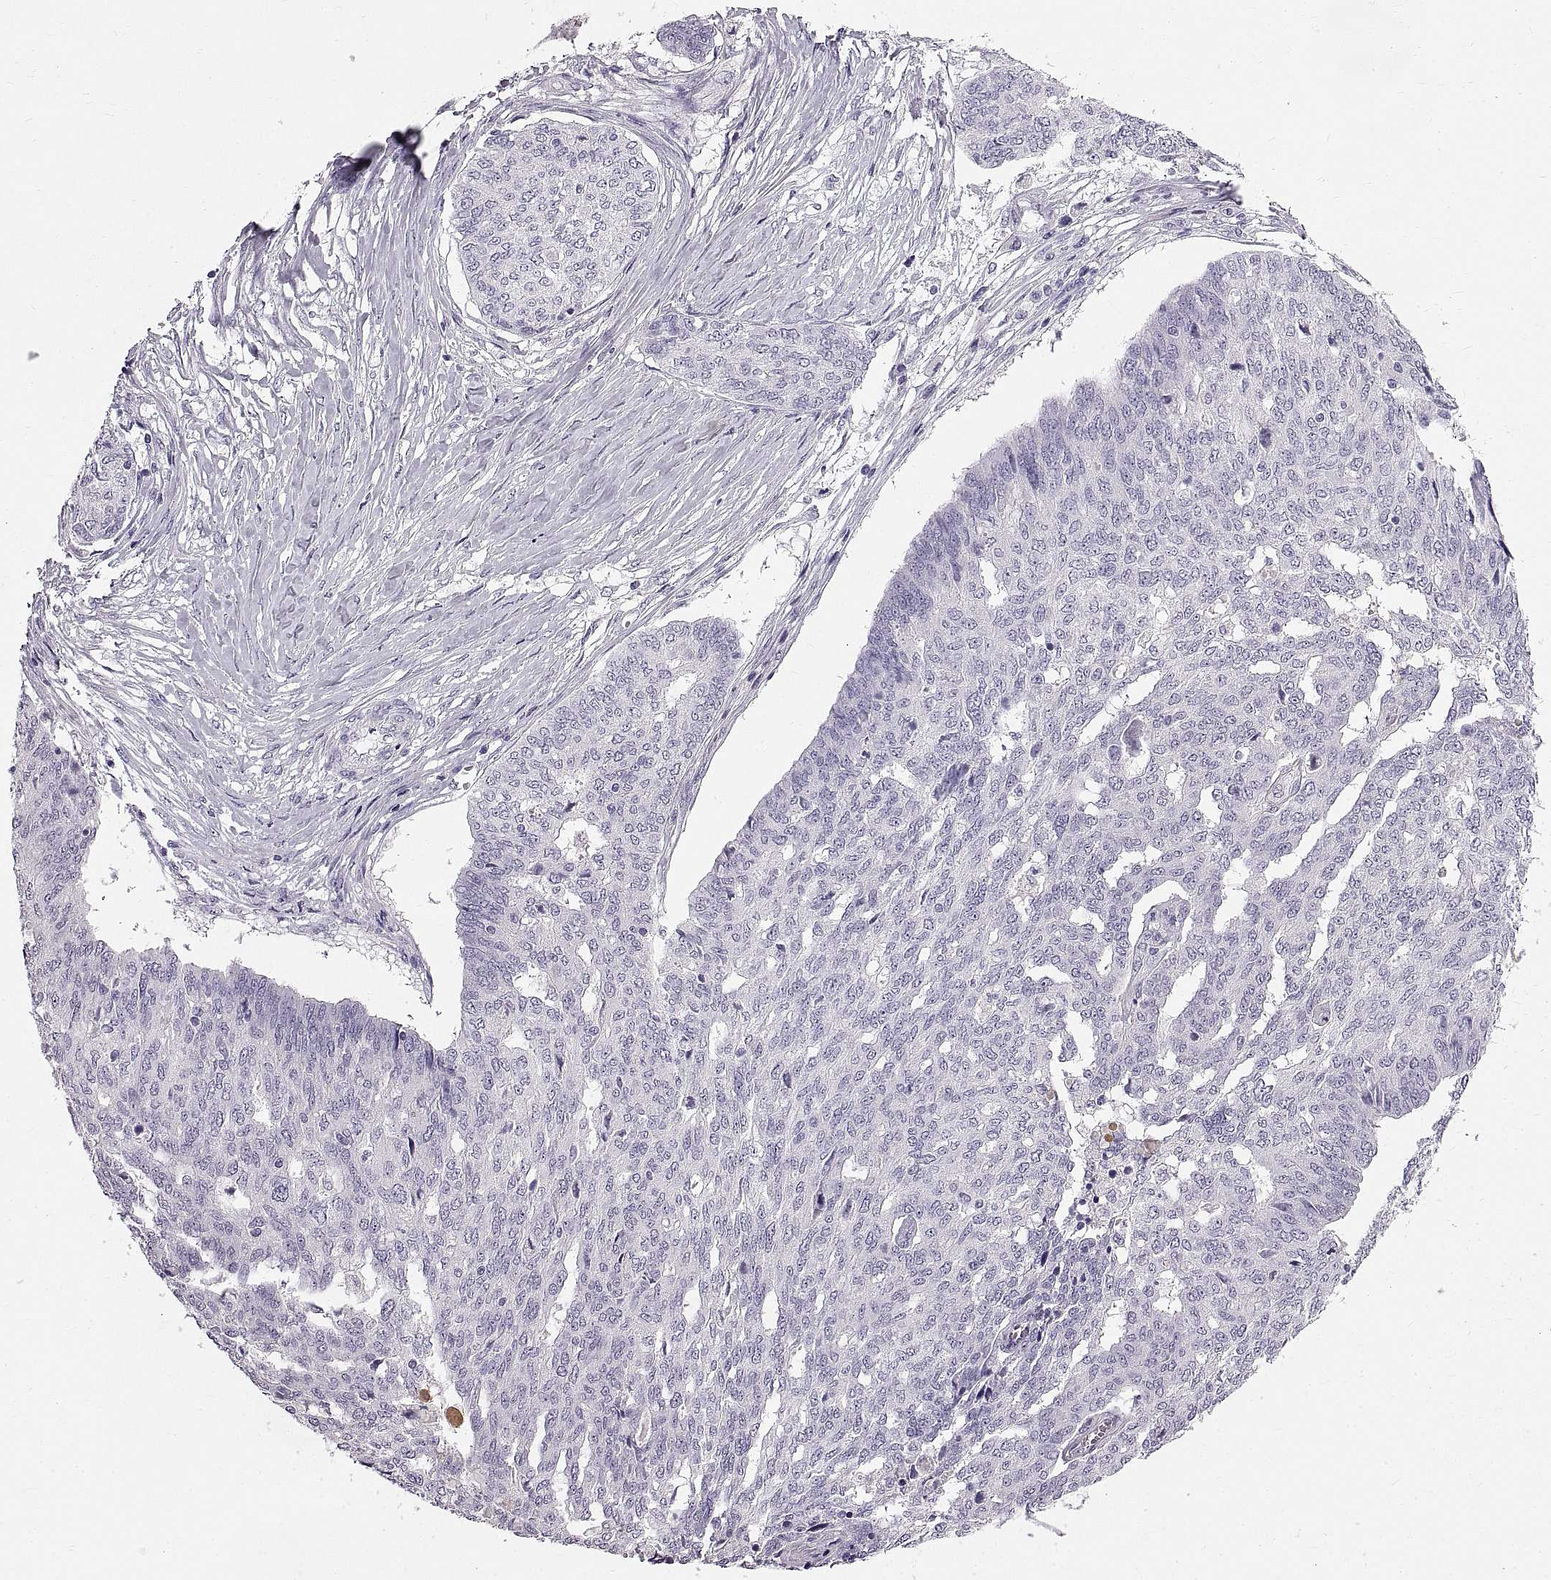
{"staining": {"intensity": "negative", "quantity": "none", "location": "none"}, "tissue": "ovarian cancer", "cell_type": "Tumor cells", "image_type": "cancer", "snomed": [{"axis": "morphology", "description": "Cystadenocarcinoma, serous, NOS"}, {"axis": "topography", "description": "Ovary"}], "caption": "Tumor cells show no significant expression in serous cystadenocarcinoma (ovarian).", "gene": "WFDC8", "patient": {"sex": "female", "age": 67}}